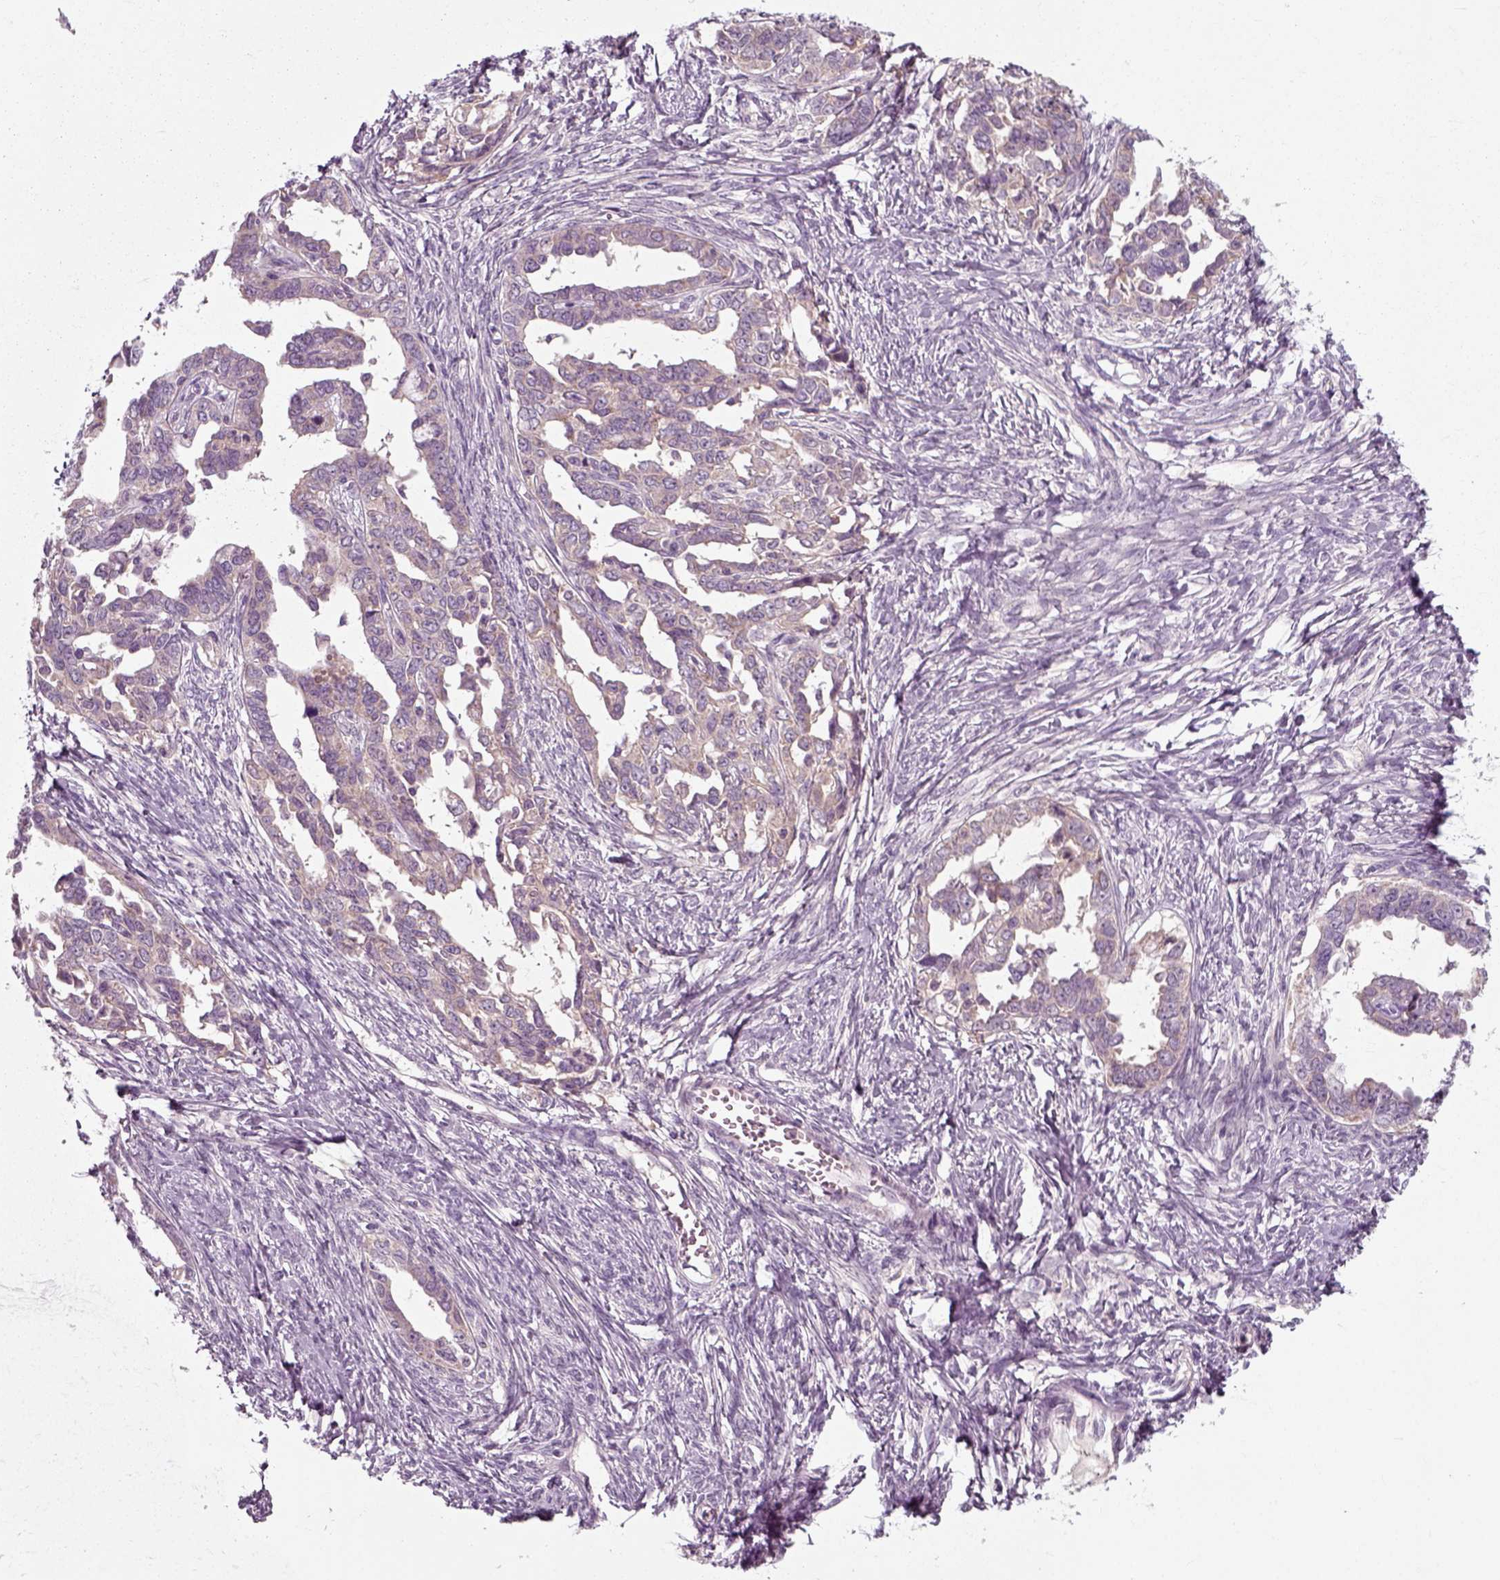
{"staining": {"intensity": "weak", "quantity": "25%-75%", "location": "cytoplasmic/membranous"}, "tissue": "ovarian cancer", "cell_type": "Tumor cells", "image_type": "cancer", "snomed": [{"axis": "morphology", "description": "Cystadenocarcinoma, serous, NOS"}, {"axis": "topography", "description": "Ovary"}], "caption": "DAB immunohistochemical staining of ovarian serous cystadenocarcinoma demonstrates weak cytoplasmic/membranous protein expression in about 25%-75% of tumor cells.", "gene": "RND2", "patient": {"sex": "female", "age": 69}}